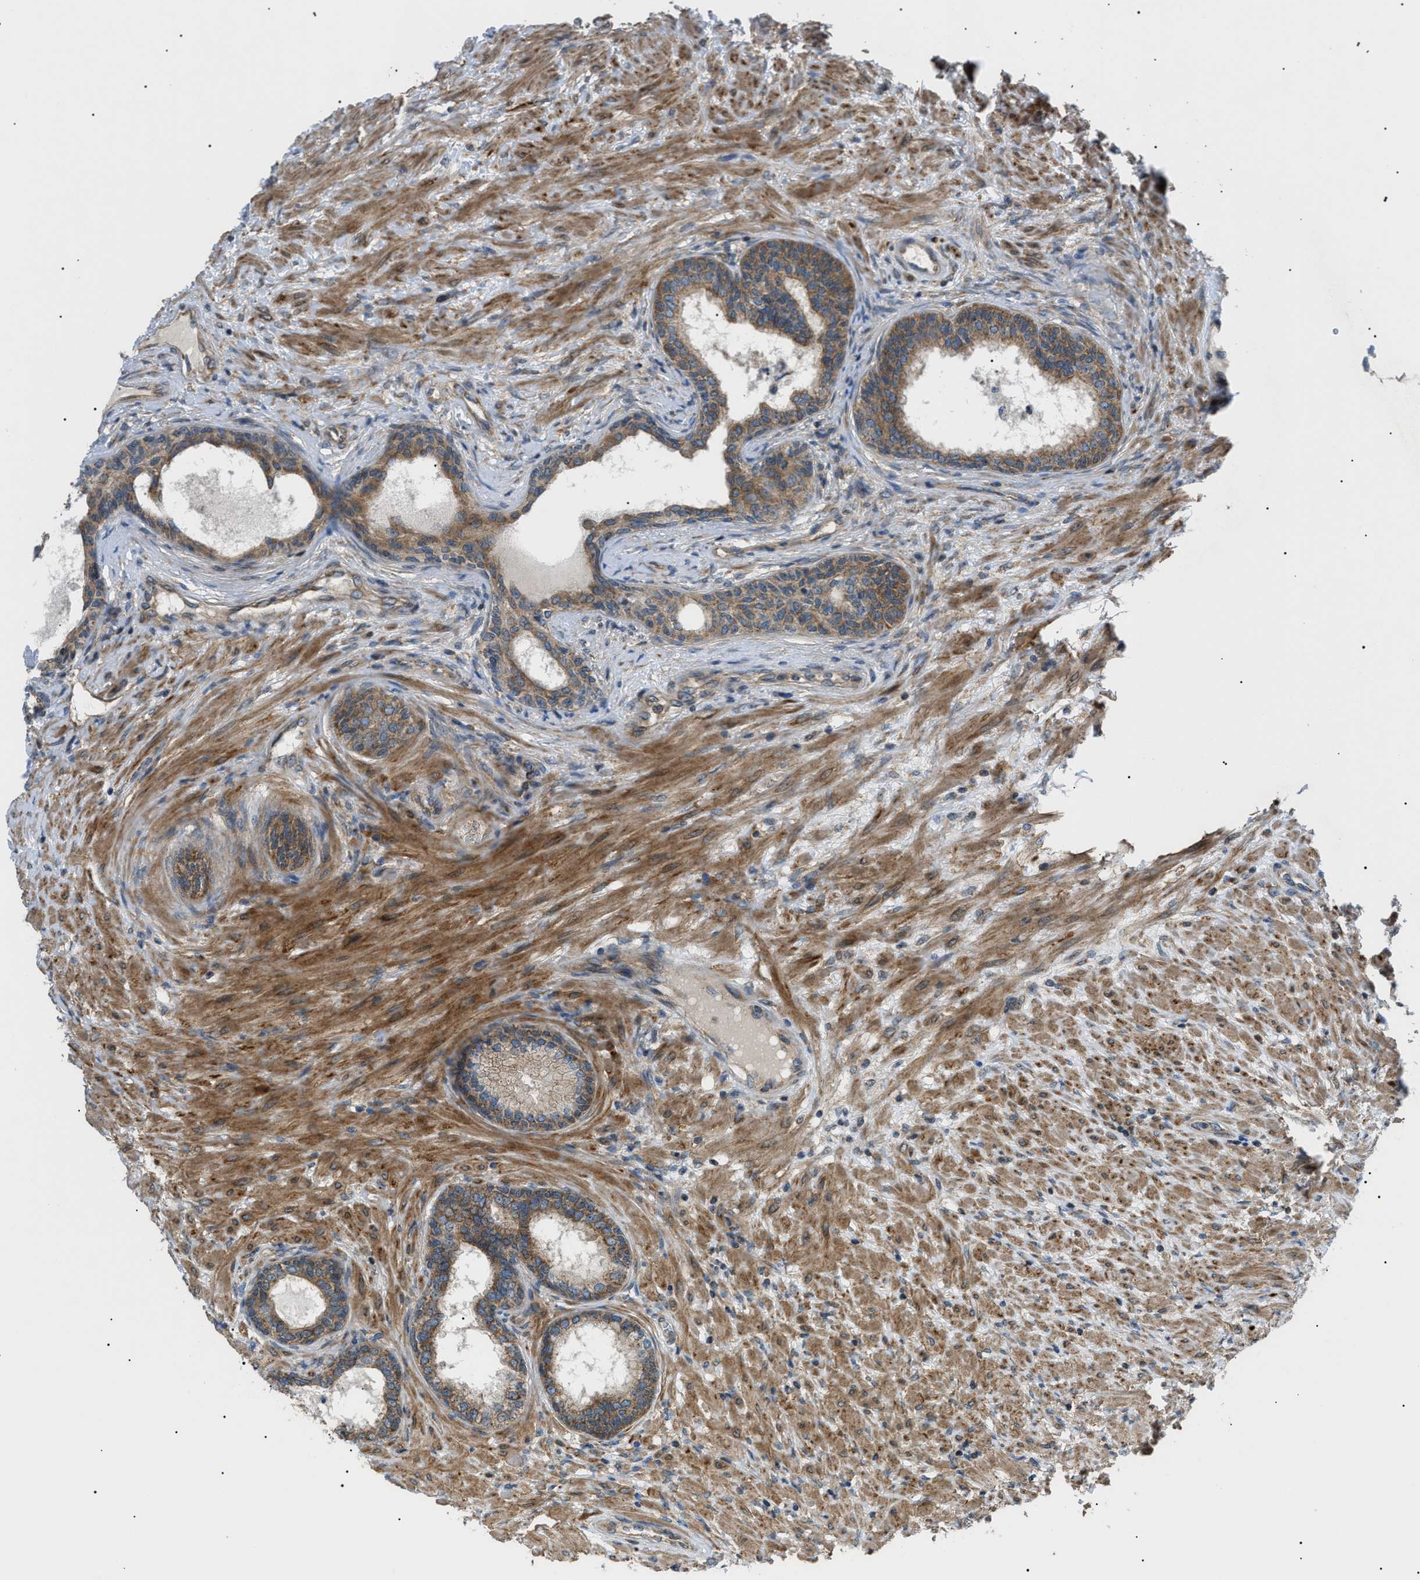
{"staining": {"intensity": "moderate", "quantity": ">75%", "location": "cytoplasmic/membranous"}, "tissue": "prostate", "cell_type": "Glandular cells", "image_type": "normal", "snomed": [{"axis": "morphology", "description": "Normal tissue, NOS"}, {"axis": "topography", "description": "Prostate"}], "caption": "A medium amount of moderate cytoplasmic/membranous staining is appreciated in about >75% of glandular cells in benign prostate.", "gene": "SRPK1", "patient": {"sex": "male", "age": 76}}